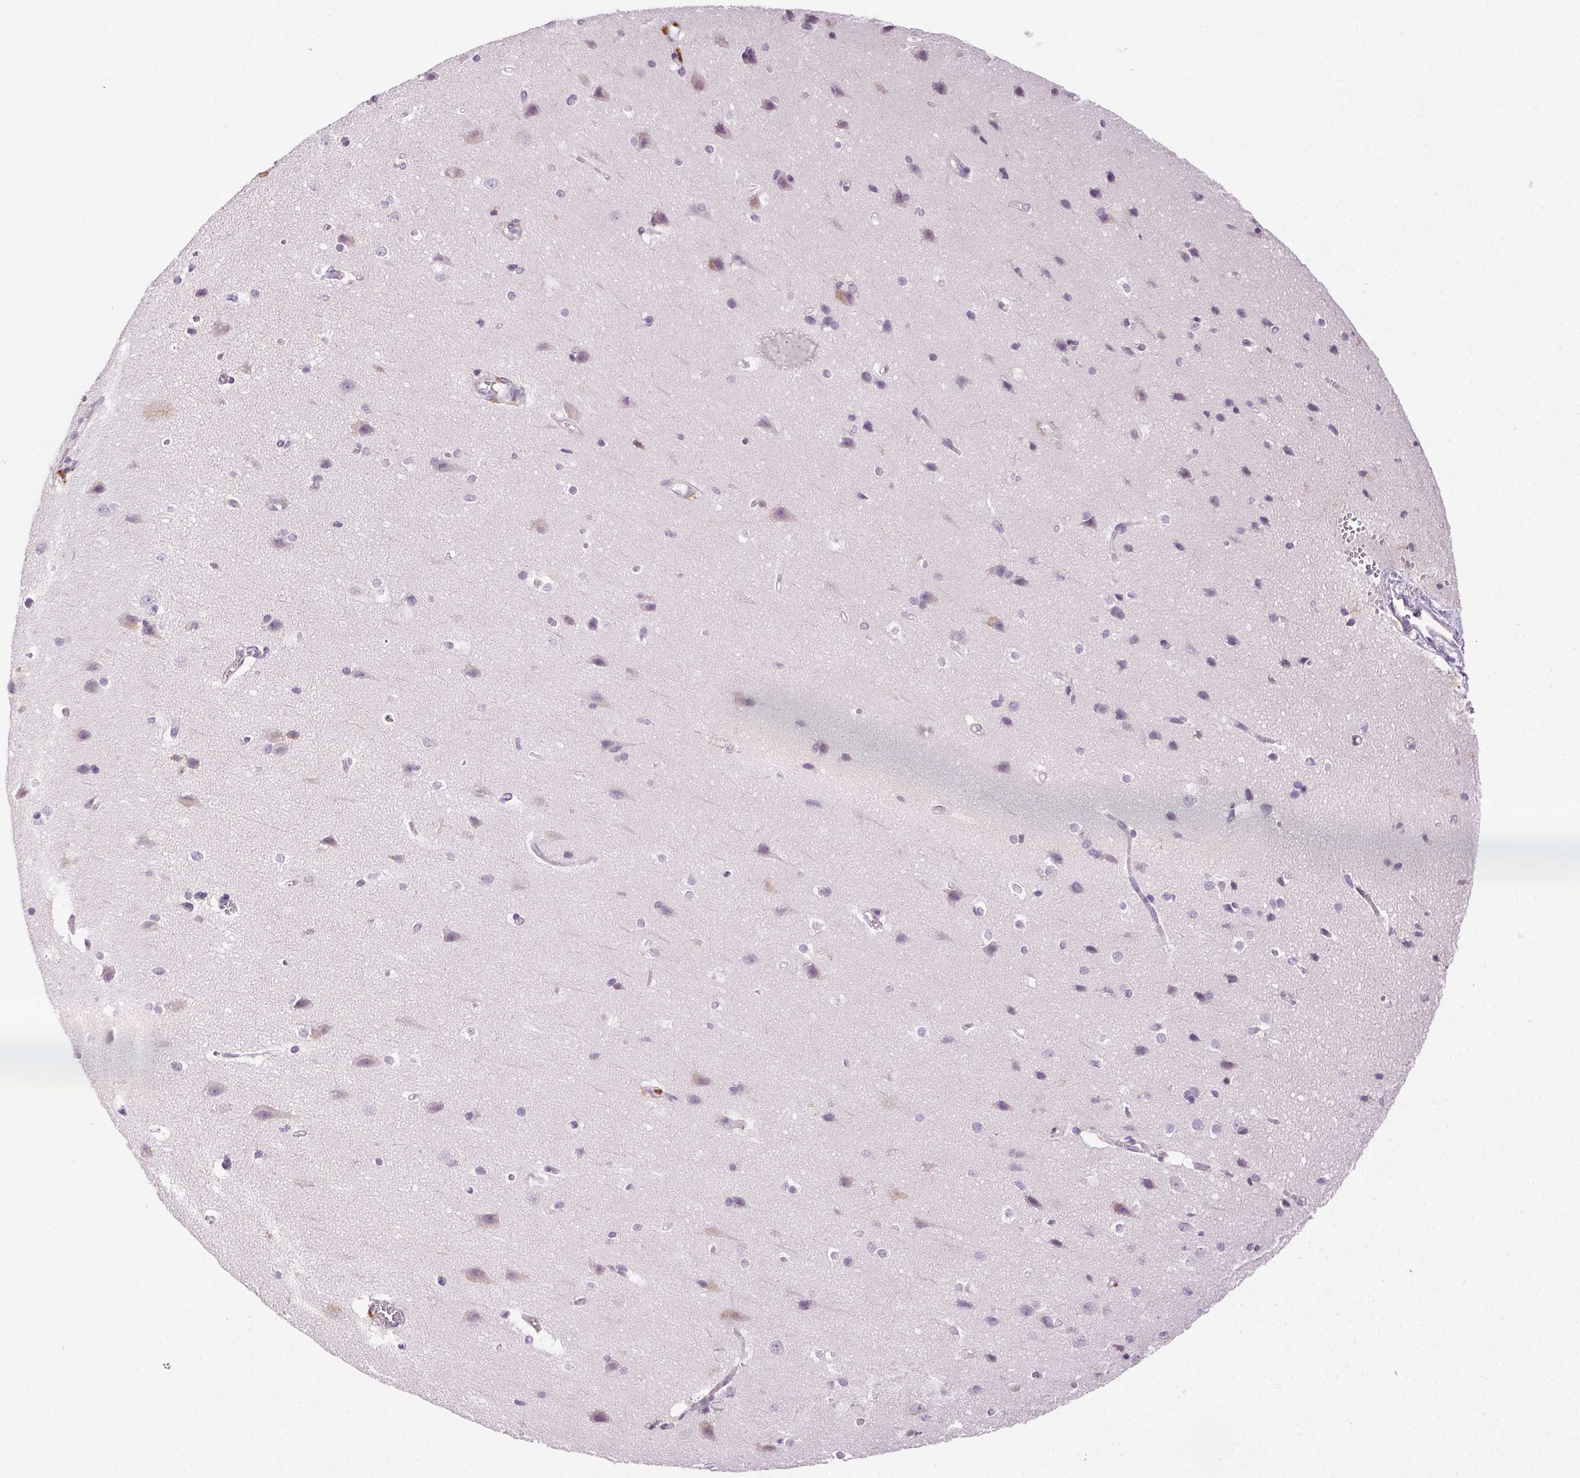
{"staining": {"intensity": "negative", "quantity": "none", "location": "none"}, "tissue": "cerebral cortex", "cell_type": "Endothelial cells", "image_type": "normal", "snomed": [{"axis": "morphology", "description": "Normal tissue, NOS"}, {"axis": "topography", "description": "Cerebral cortex"}], "caption": "Human cerebral cortex stained for a protein using immunohistochemistry (IHC) exhibits no staining in endothelial cells.", "gene": "BPIFB2", "patient": {"sex": "male", "age": 37}}